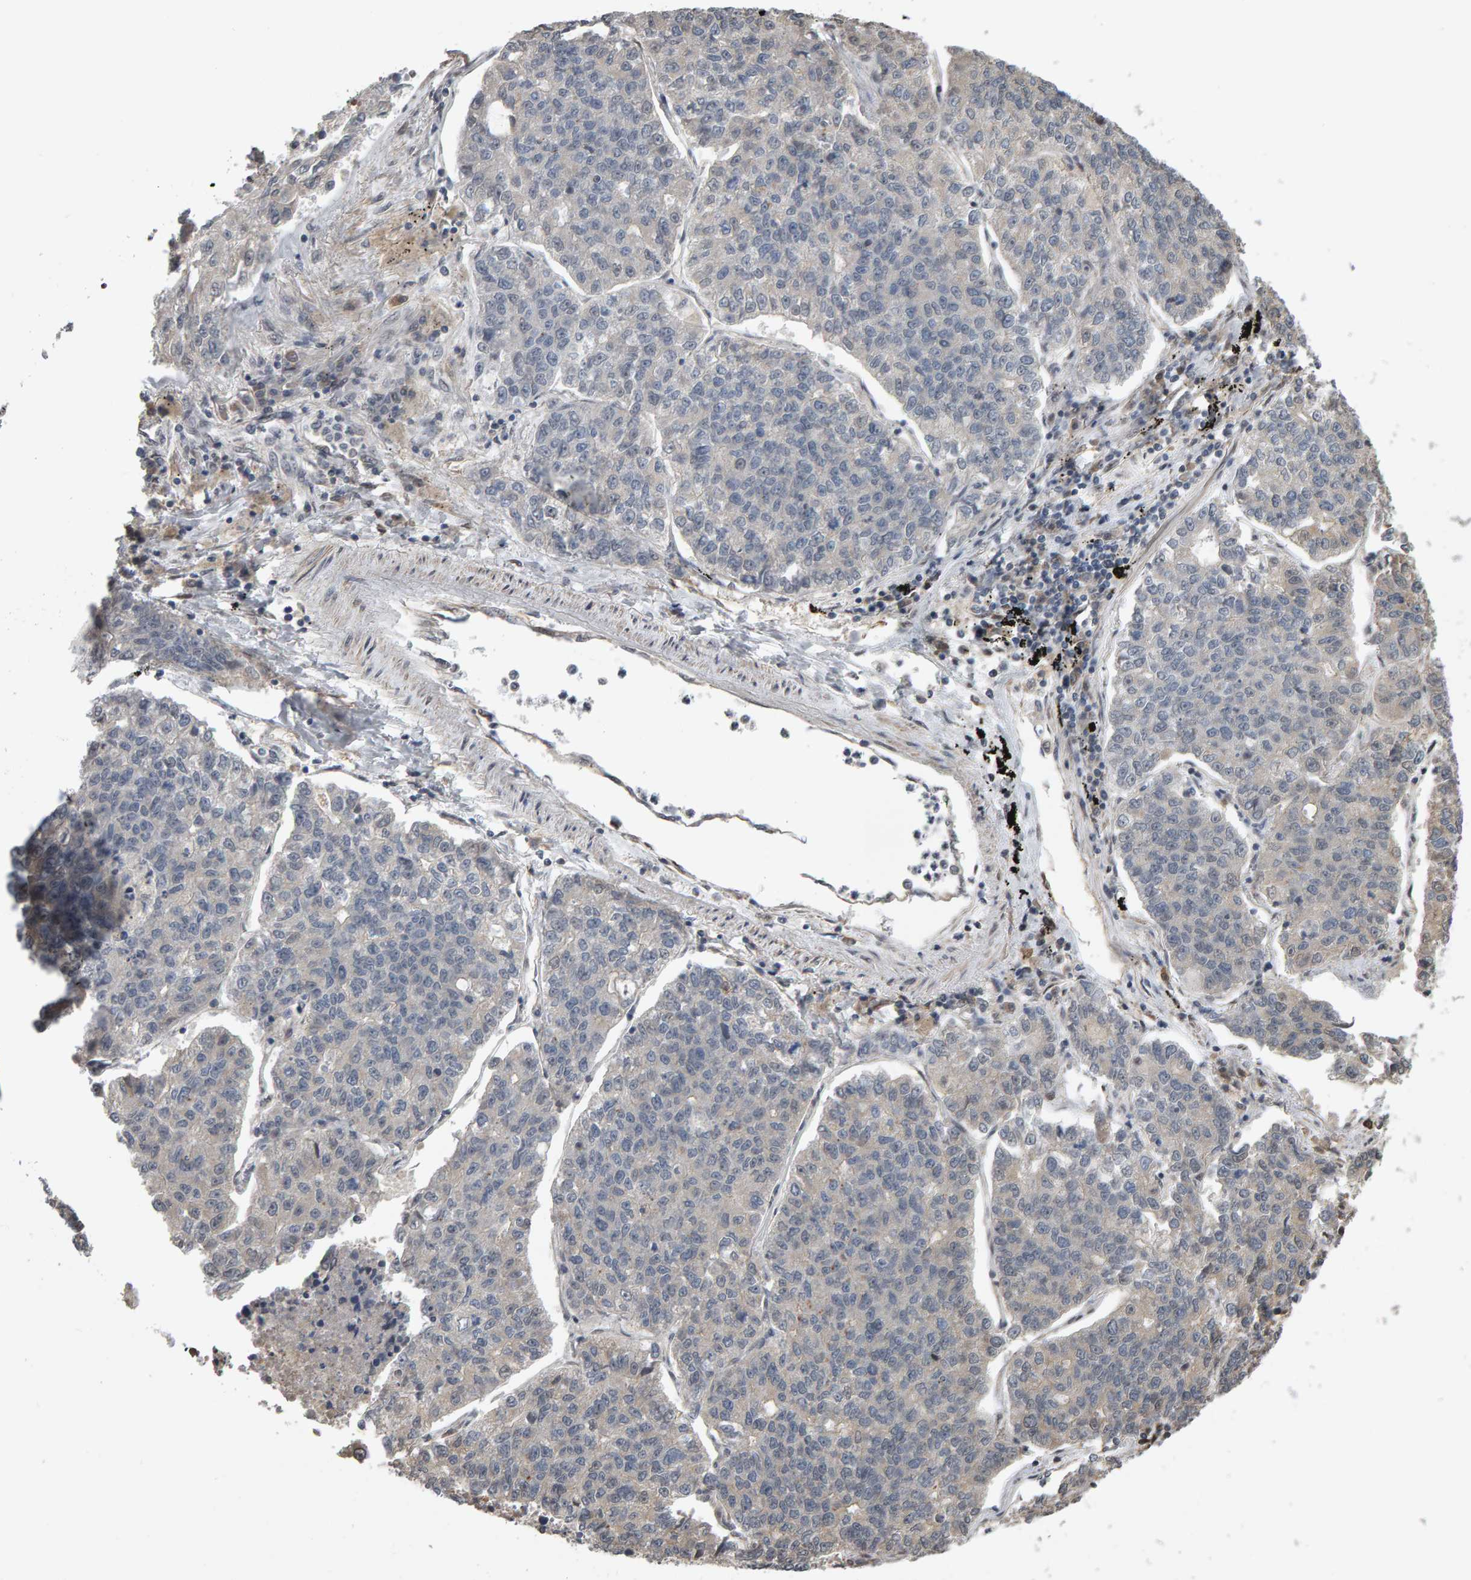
{"staining": {"intensity": "negative", "quantity": "none", "location": "none"}, "tissue": "lung cancer", "cell_type": "Tumor cells", "image_type": "cancer", "snomed": [{"axis": "morphology", "description": "Adenocarcinoma, NOS"}, {"axis": "topography", "description": "Lung"}], "caption": "This is an immunohistochemistry micrograph of lung cancer. There is no staining in tumor cells.", "gene": "COASY", "patient": {"sex": "male", "age": 49}}